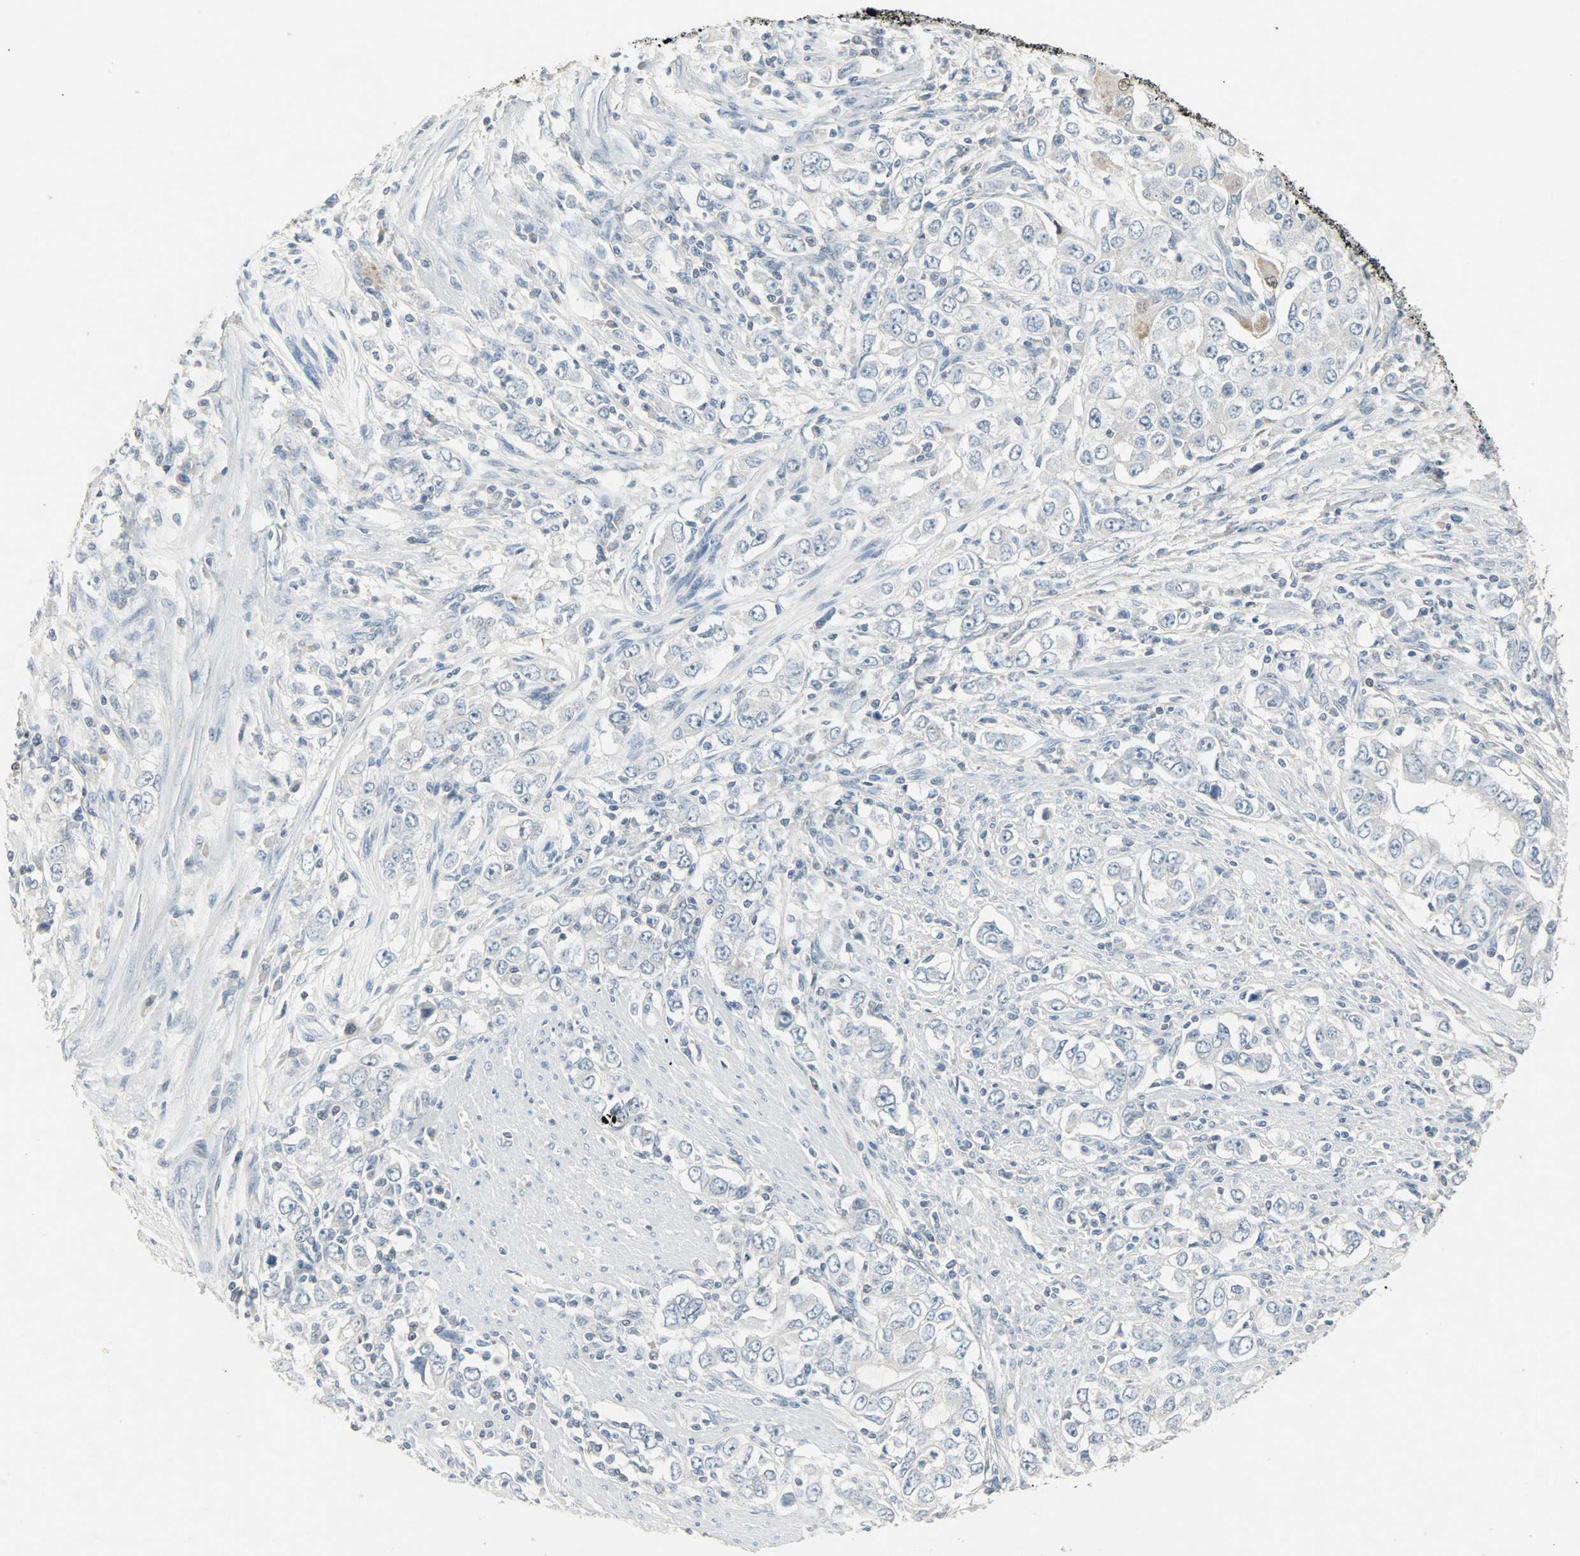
{"staining": {"intensity": "negative", "quantity": "none", "location": "none"}, "tissue": "stomach cancer", "cell_type": "Tumor cells", "image_type": "cancer", "snomed": [{"axis": "morphology", "description": "Adenocarcinoma, NOS"}, {"axis": "topography", "description": "Stomach, lower"}], "caption": "Image shows no significant protein staining in tumor cells of stomach adenocarcinoma. (Stains: DAB immunohistochemistry (IHC) with hematoxylin counter stain, Microscopy: brightfield microscopy at high magnification).", "gene": "CAMK4", "patient": {"sex": "female", "age": 72}}